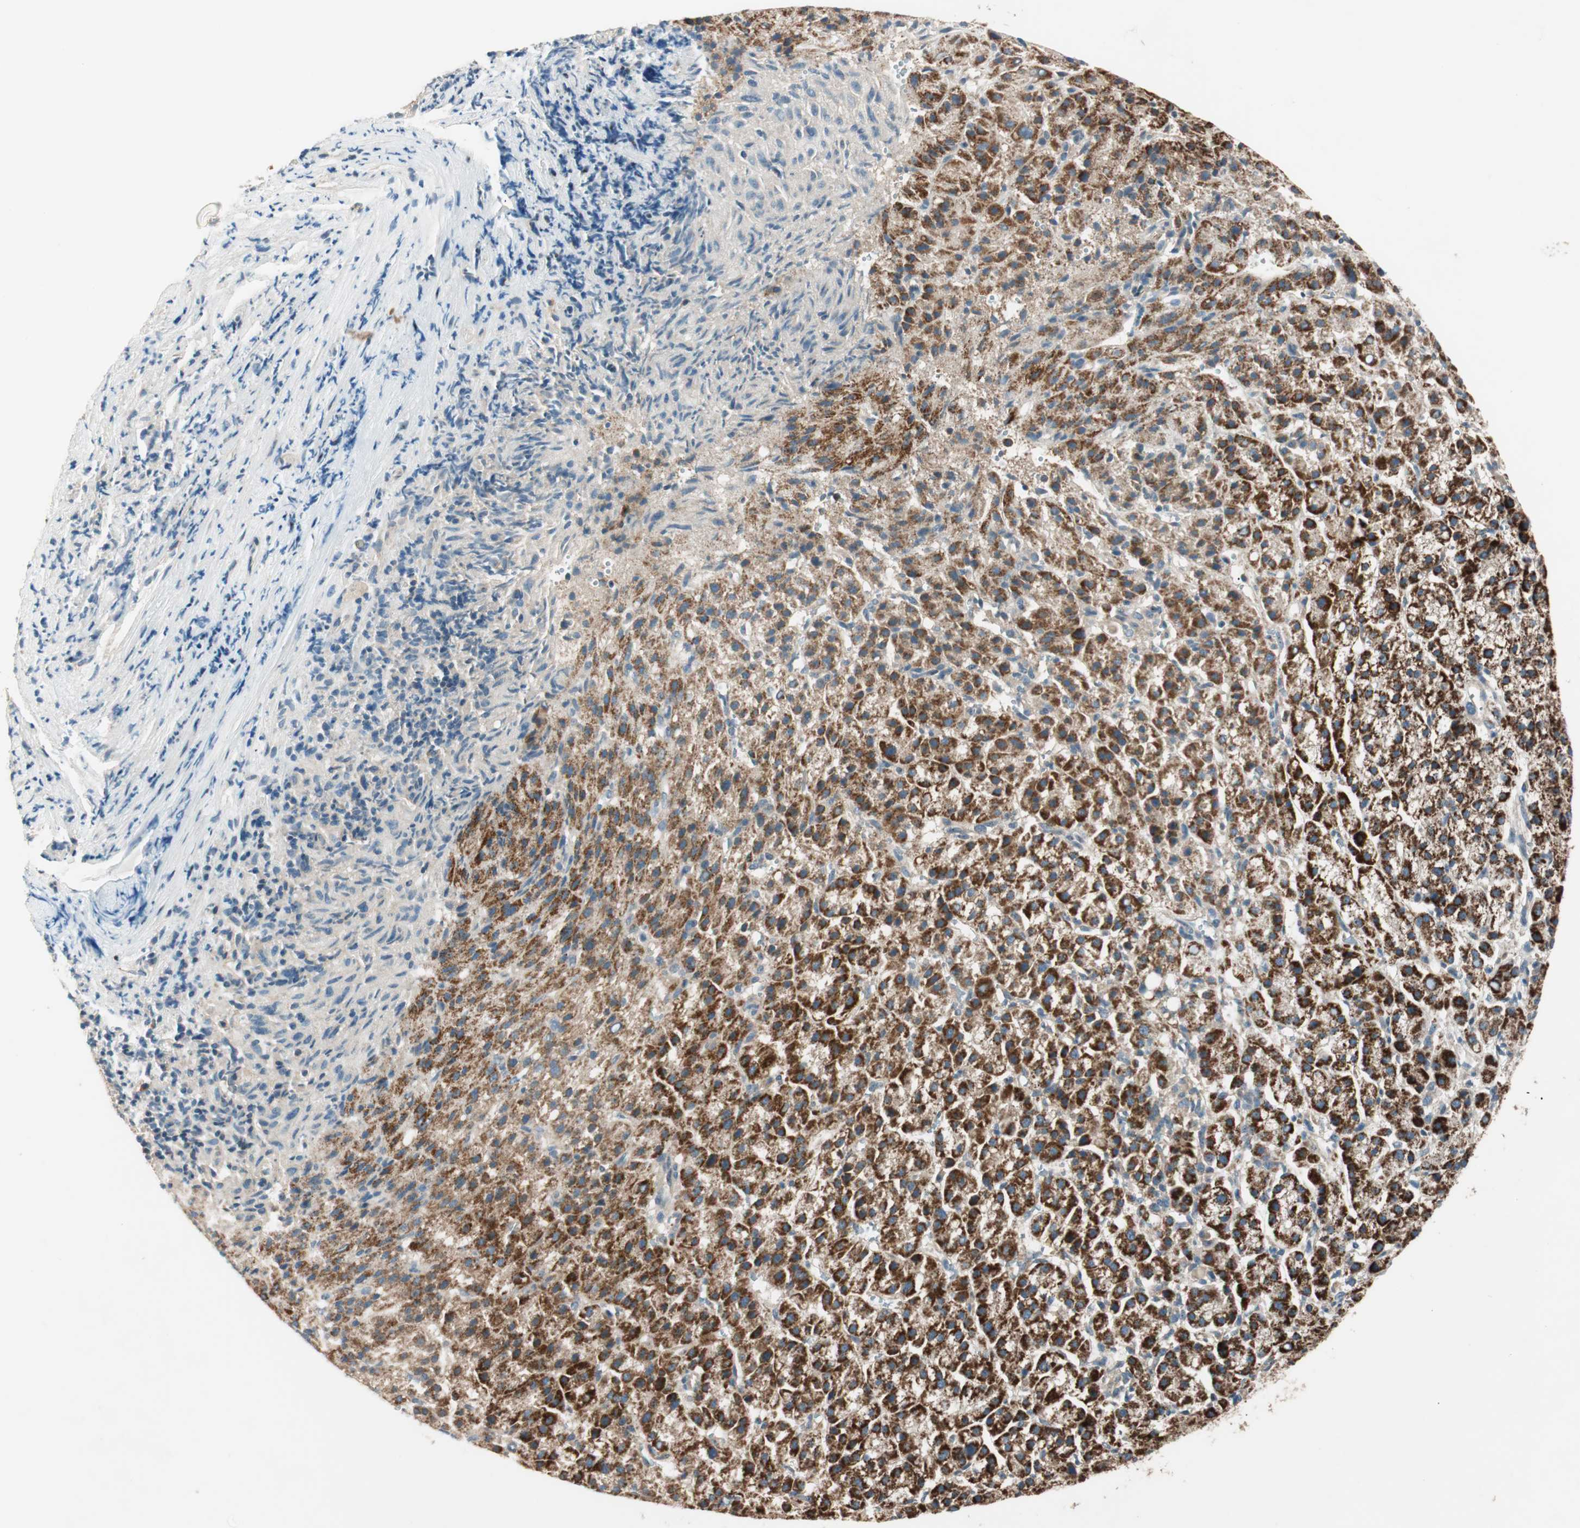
{"staining": {"intensity": "strong", "quantity": ">75%", "location": "cytoplasmic/membranous"}, "tissue": "liver cancer", "cell_type": "Tumor cells", "image_type": "cancer", "snomed": [{"axis": "morphology", "description": "Carcinoma, Hepatocellular, NOS"}, {"axis": "topography", "description": "Liver"}], "caption": "This histopathology image reveals hepatocellular carcinoma (liver) stained with immunohistochemistry to label a protein in brown. The cytoplasmic/membranous of tumor cells show strong positivity for the protein. Nuclei are counter-stained blue.", "gene": "CC2D1A", "patient": {"sex": "female", "age": 58}}